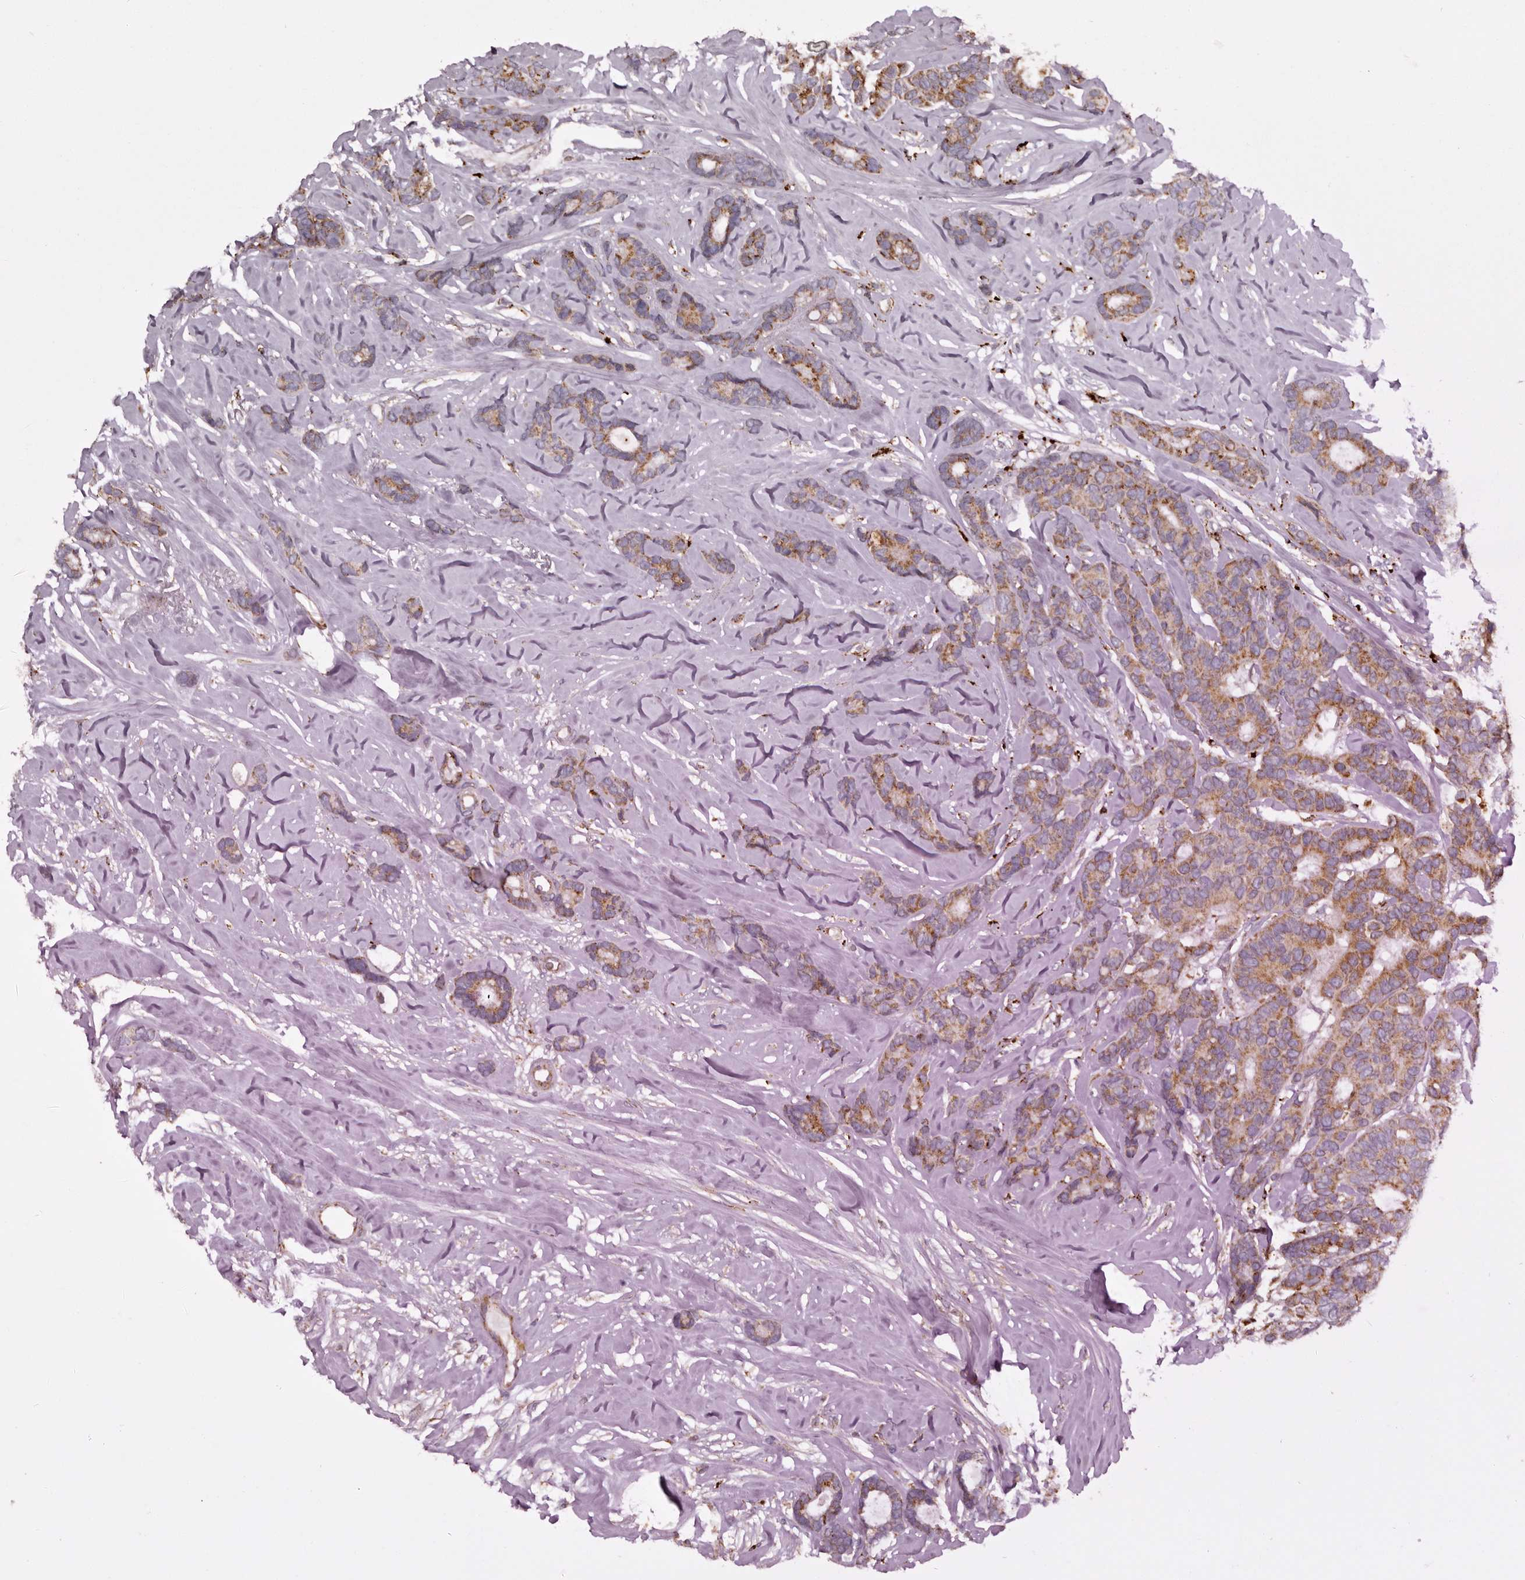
{"staining": {"intensity": "moderate", "quantity": ">75%", "location": "cytoplasmic/membranous"}, "tissue": "breast cancer", "cell_type": "Tumor cells", "image_type": "cancer", "snomed": [{"axis": "morphology", "description": "Duct carcinoma"}, {"axis": "topography", "description": "Breast"}], "caption": "Breast intraductal carcinoma stained with a brown dye demonstrates moderate cytoplasmic/membranous positive positivity in approximately >75% of tumor cells.", "gene": "MECR", "patient": {"sex": "female", "age": 87}}